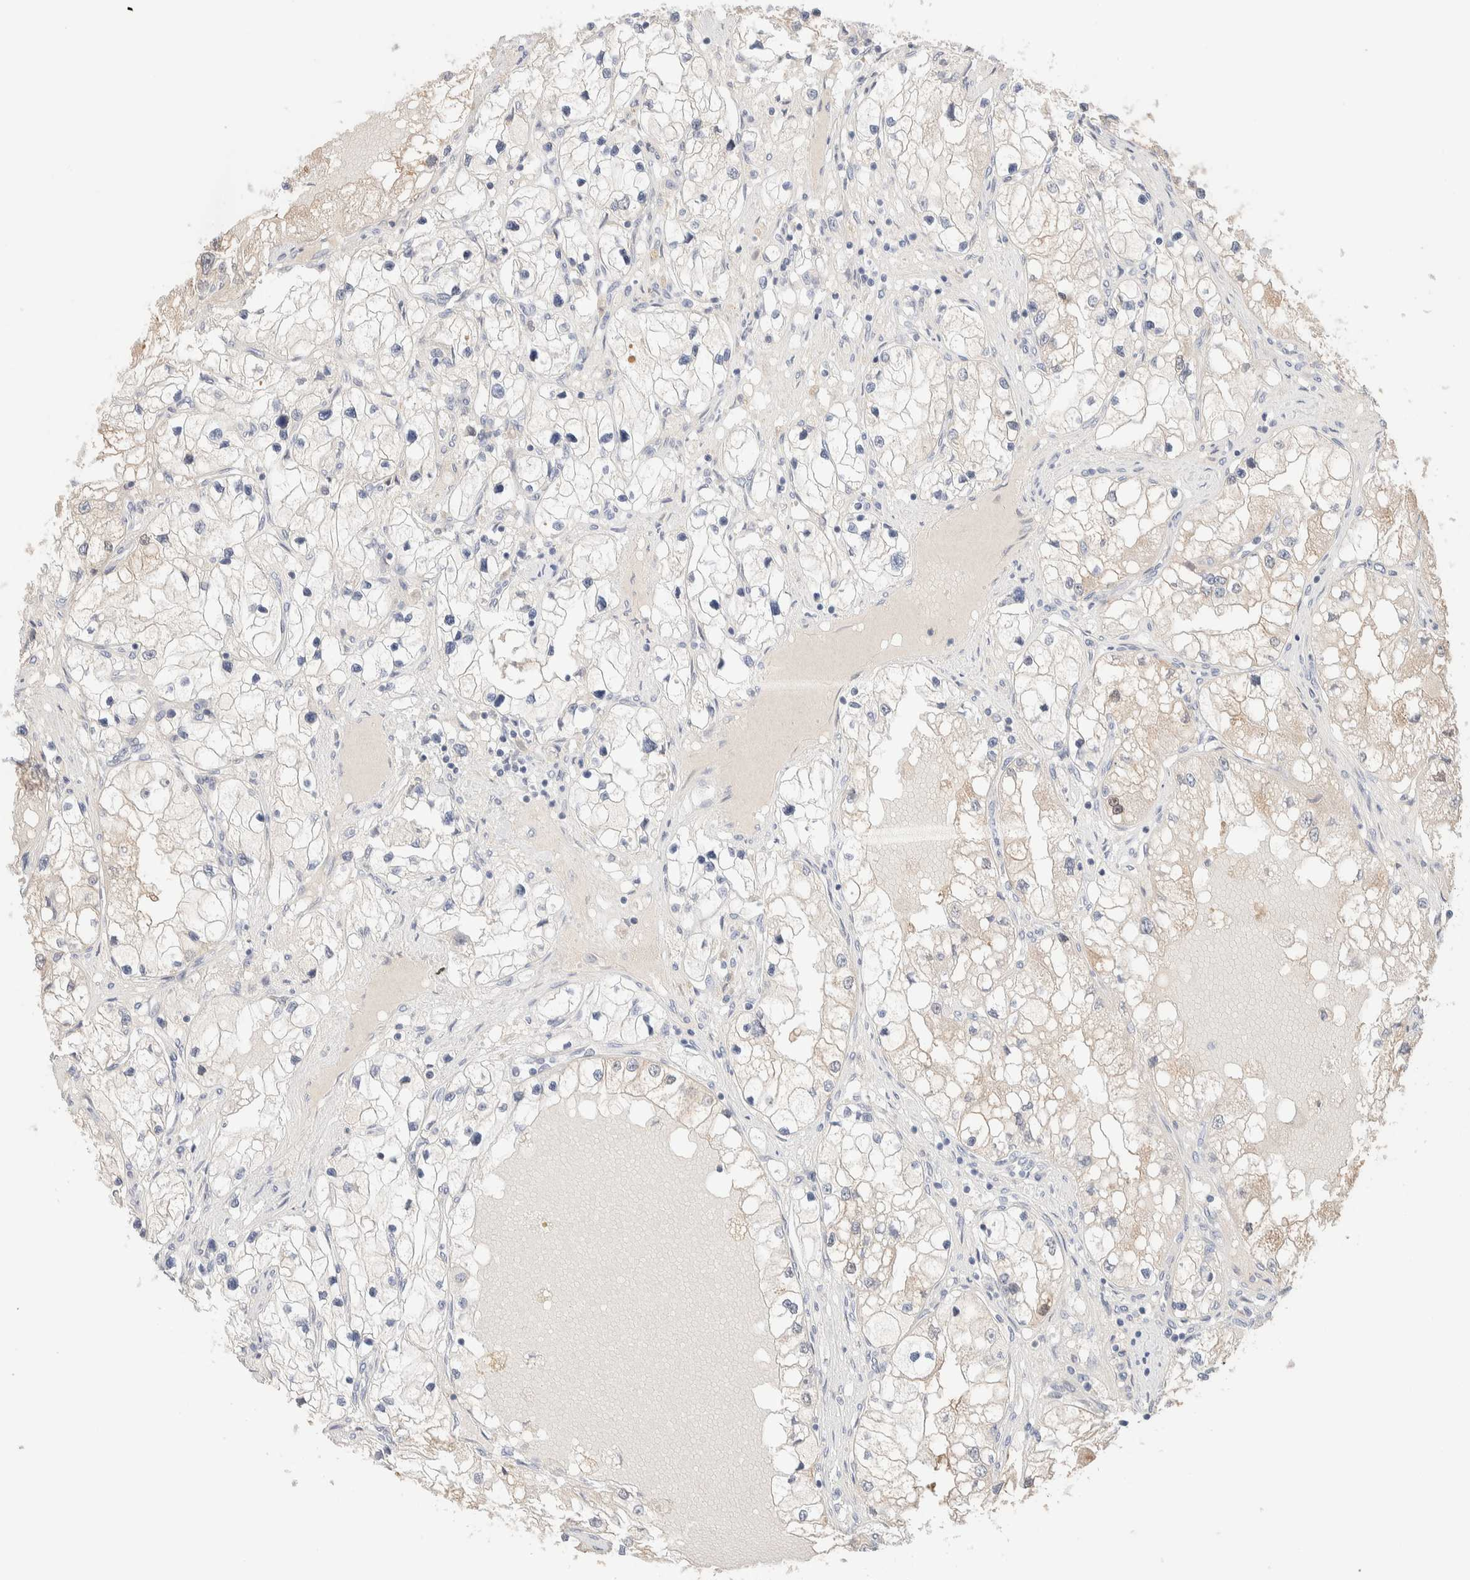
{"staining": {"intensity": "negative", "quantity": "none", "location": "none"}, "tissue": "renal cancer", "cell_type": "Tumor cells", "image_type": "cancer", "snomed": [{"axis": "morphology", "description": "Adenocarcinoma, NOS"}, {"axis": "topography", "description": "Kidney"}], "caption": "IHC image of neoplastic tissue: adenocarcinoma (renal) stained with DAB (3,3'-diaminobenzidine) exhibits no significant protein positivity in tumor cells. (DAB immunohistochemistry (IHC) with hematoxylin counter stain).", "gene": "RIDA", "patient": {"sex": "male", "age": 68}}